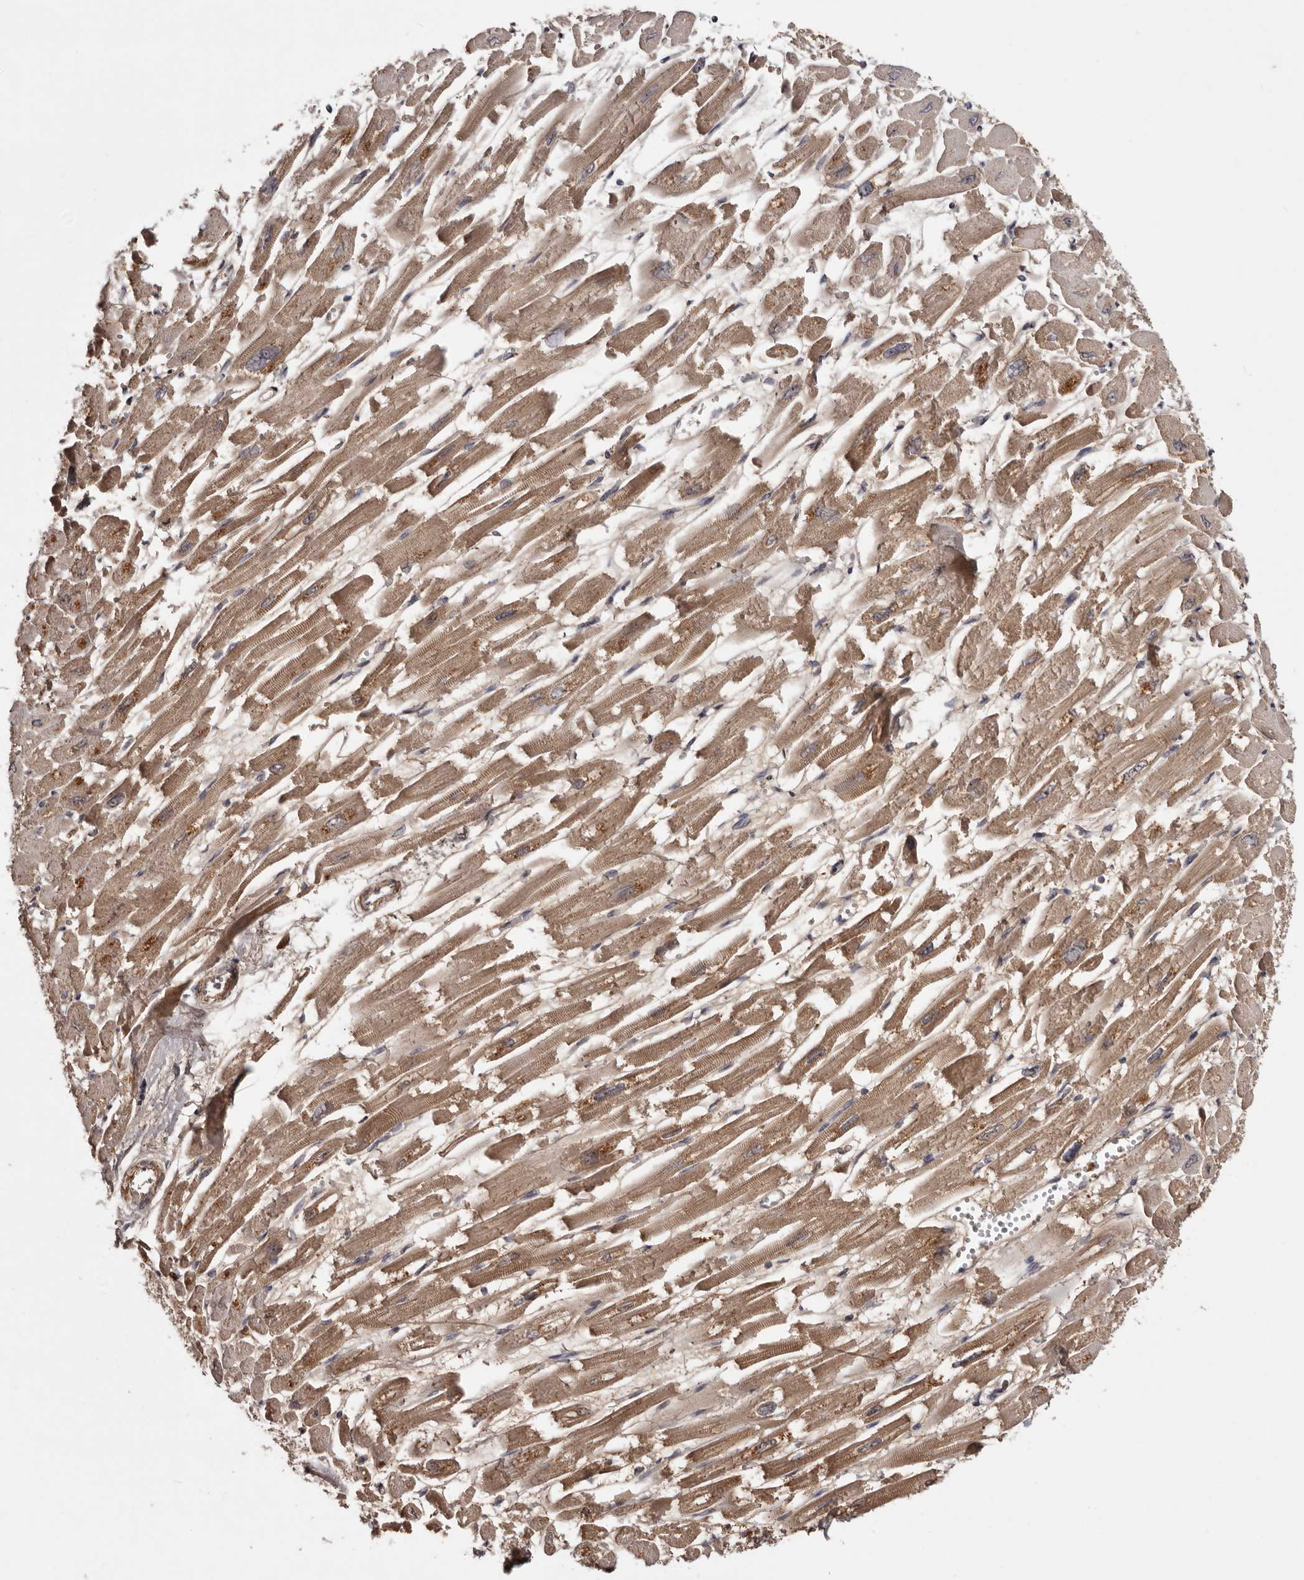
{"staining": {"intensity": "moderate", "quantity": "25%-75%", "location": "cytoplasmic/membranous"}, "tissue": "heart muscle", "cell_type": "Cardiomyocytes", "image_type": "normal", "snomed": [{"axis": "morphology", "description": "Normal tissue, NOS"}, {"axis": "topography", "description": "Heart"}], "caption": "This image exhibits immunohistochemistry (IHC) staining of normal heart muscle, with medium moderate cytoplasmic/membranous positivity in approximately 25%-75% of cardiomyocytes.", "gene": "CYP1B1", "patient": {"sex": "male", "age": 54}}